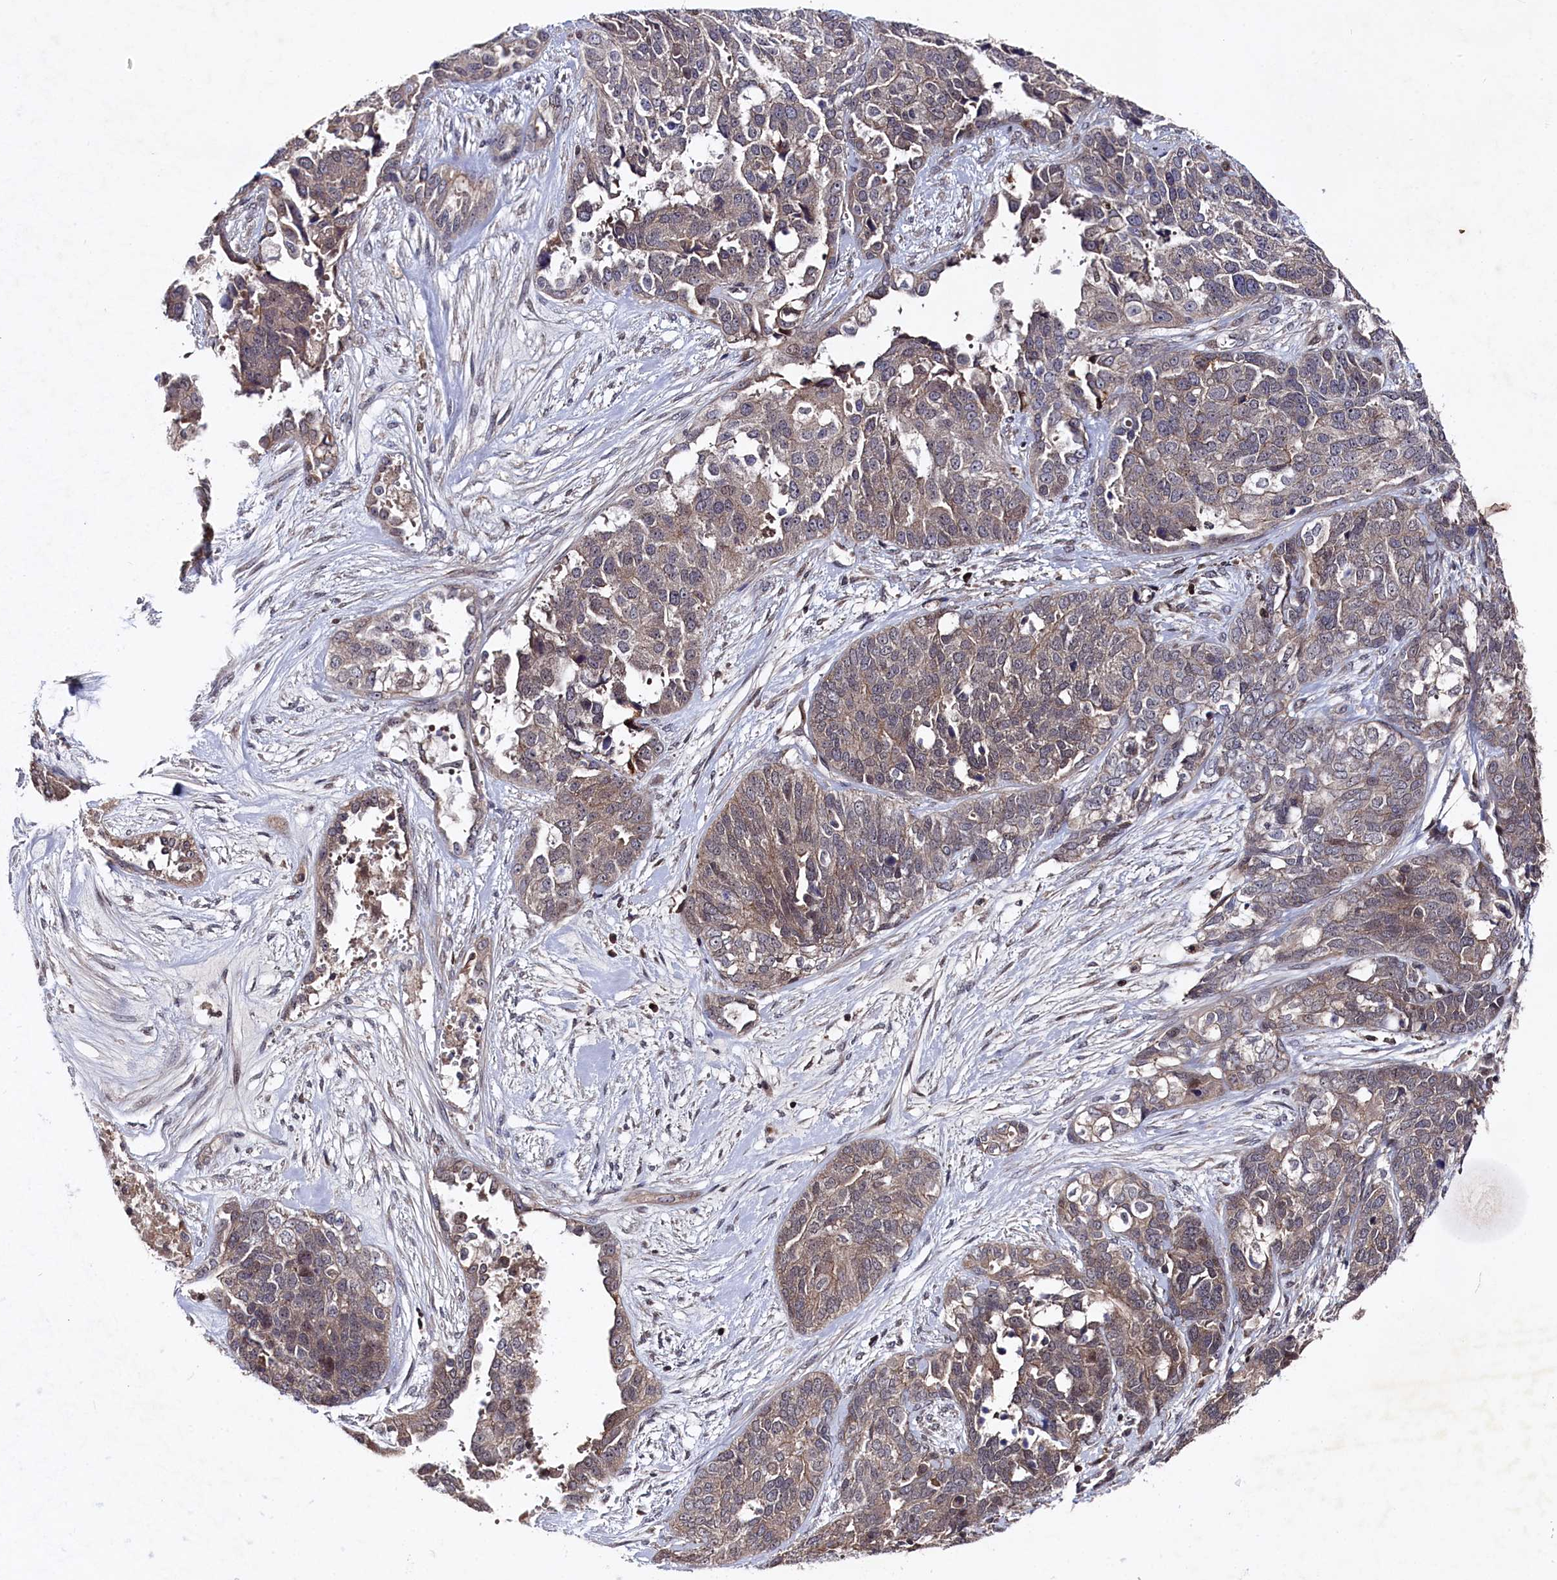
{"staining": {"intensity": "weak", "quantity": "25%-75%", "location": "cytoplasmic/membranous"}, "tissue": "ovarian cancer", "cell_type": "Tumor cells", "image_type": "cancer", "snomed": [{"axis": "morphology", "description": "Cystadenocarcinoma, serous, NOS"}, {"axis": "topography", "description": "Ovary"}], "caption": "IHC of ovarian cancer shows low levels of weak cytoplasmic/membranous expression in about 25%-75% of tumor cells.", "gene": "TMC5", "patient": {"sex": "female", "age": 44}}